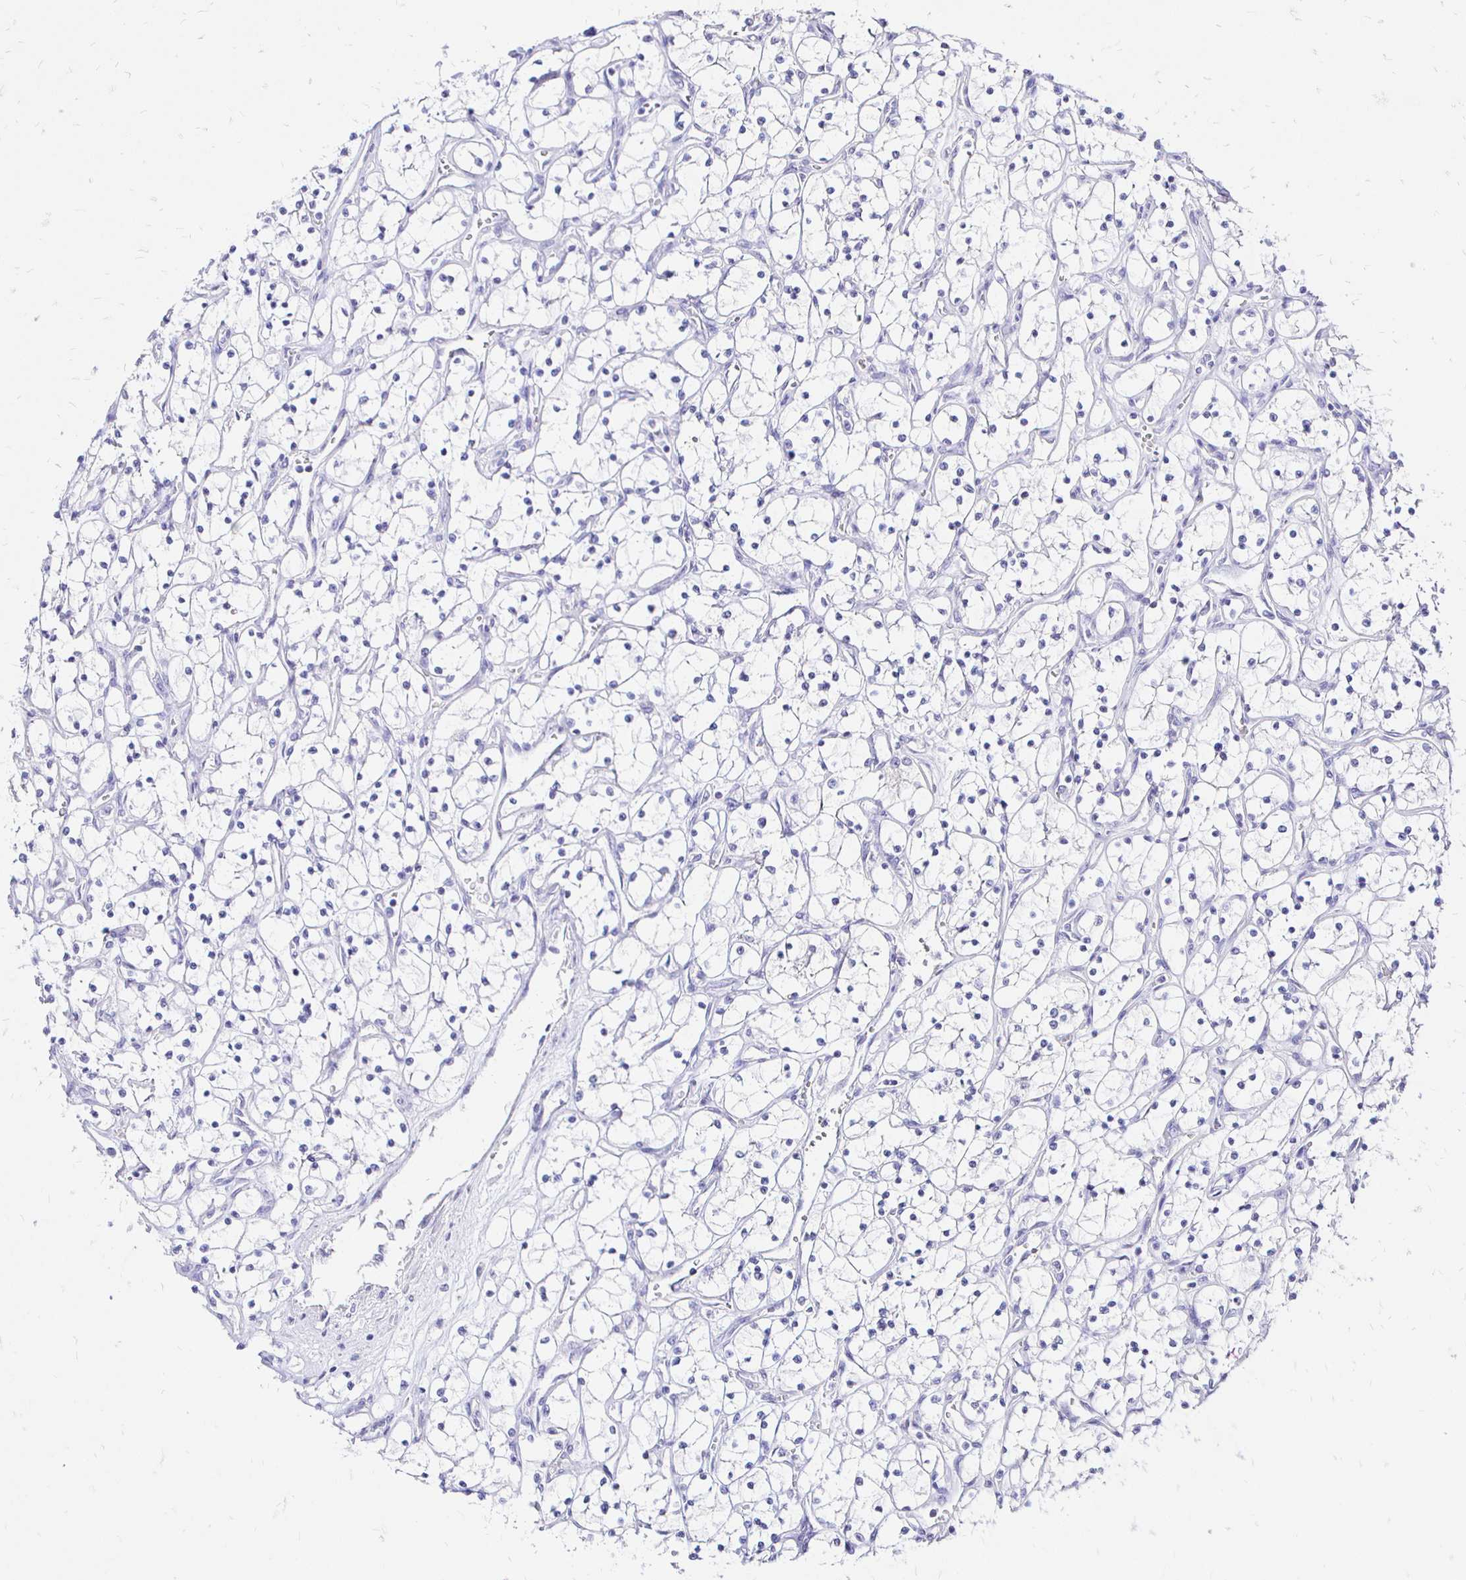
{"staining": {"intensity": "negative", "quantity": "none", "location": "none"}, "tissue": "renal cancer", "cell_type": "Tumor cells", "image_type": "cancer", "snomed": [{"axis": "morphology", "description": "Adenocarcinoma, NOS"}, {"axis": "topography", "description": "Kidney"}], "caption": "The image demonstrates no staining of tumor cells in renal adenocarcinoma.", "gene": "IRGC", "patient": {"sex": "female", "age": 69}}